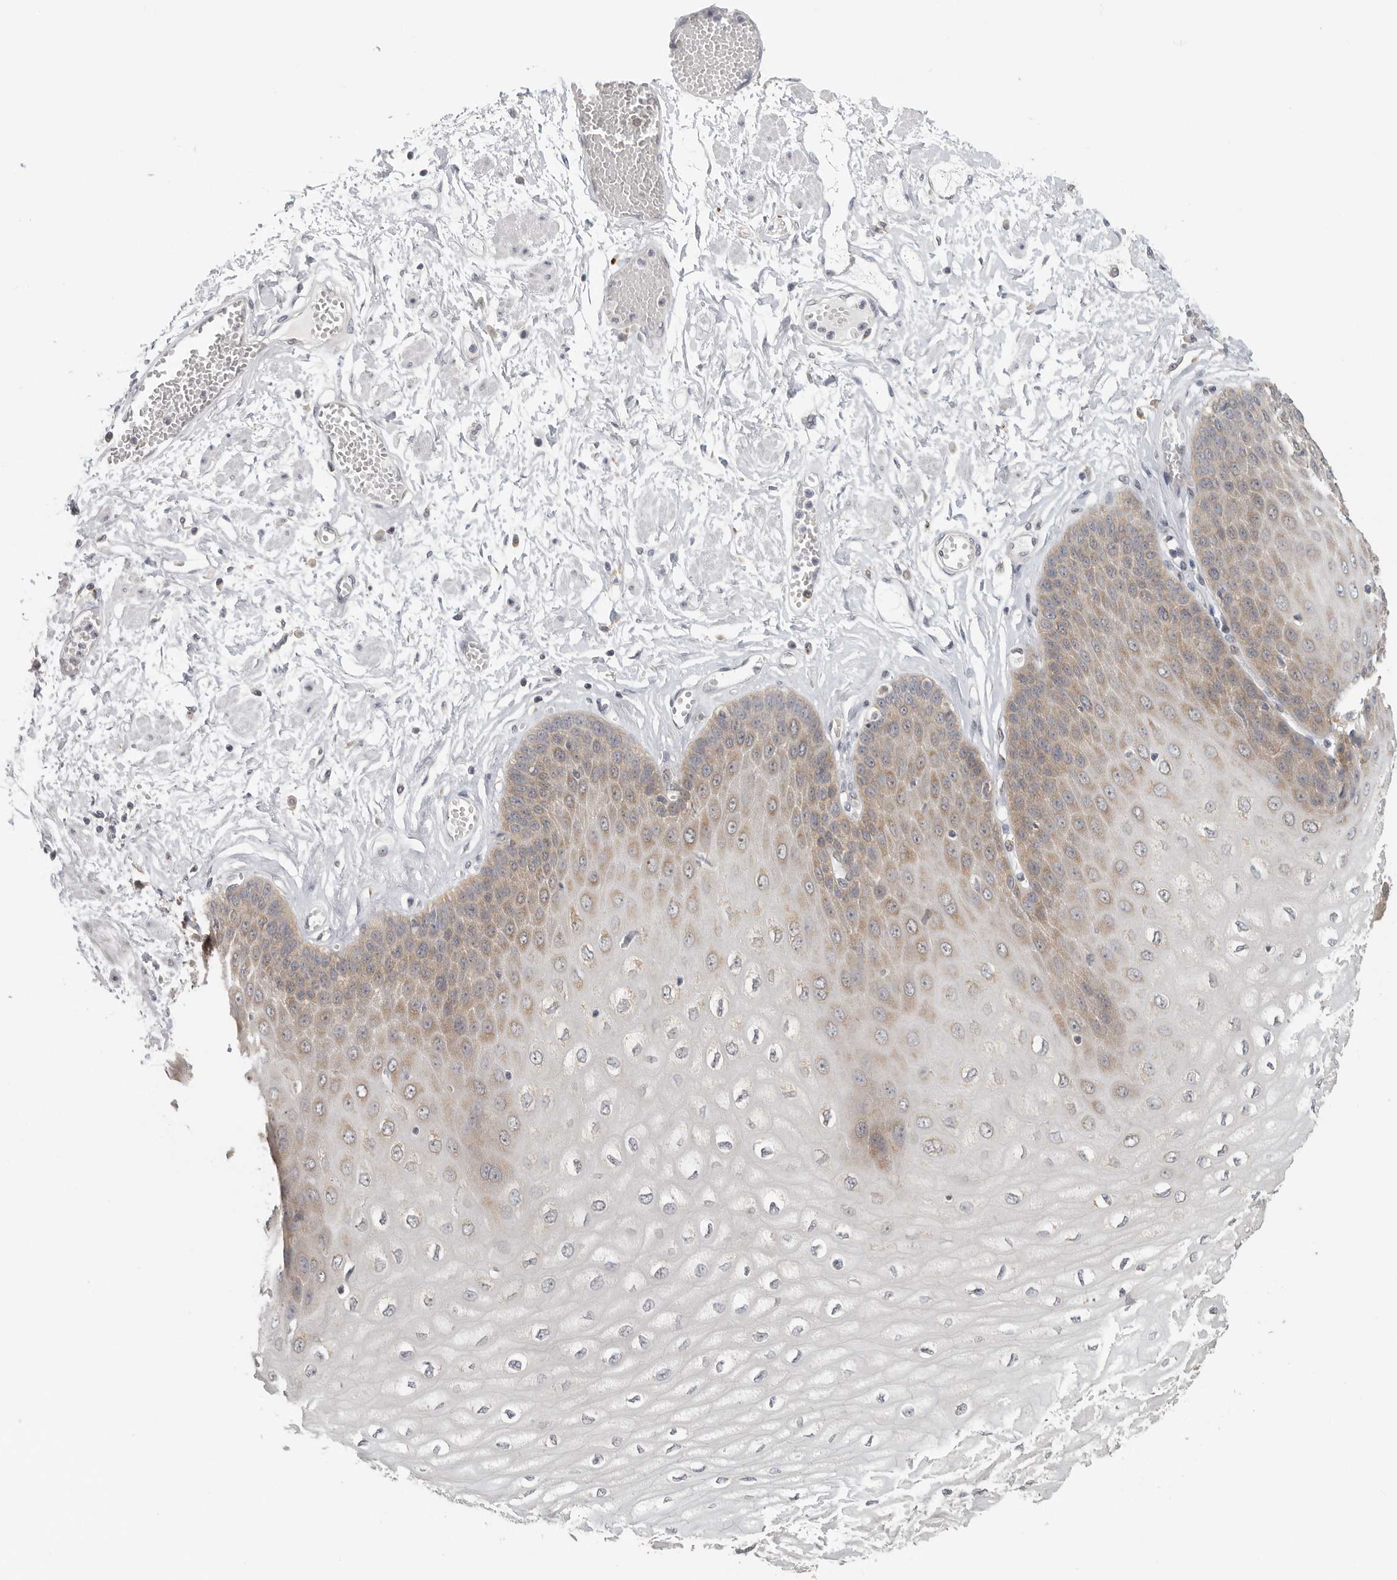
{"staining": {"intensity": "weak", "quantity": "25%-75%", "location": "cytoplasmic/membranous"}, "tissue": "esophagus", "cell_type": "Squamous epithelial cells", "image_type": "normal", "snomed": [{"axis": "morphology", "description": "Normal tissue, NOS"}, {"axis": "topography", "description": "Esophagus"}], "caption": "There is low levels of weak cytoplasmic/membranous positivity in squamous epithelial cells of normal esophagus, as demonstrated by immunohistochemical staining (brown color).", "gene": "CCT8", "patient": {"sex": "male", "age": 60}}